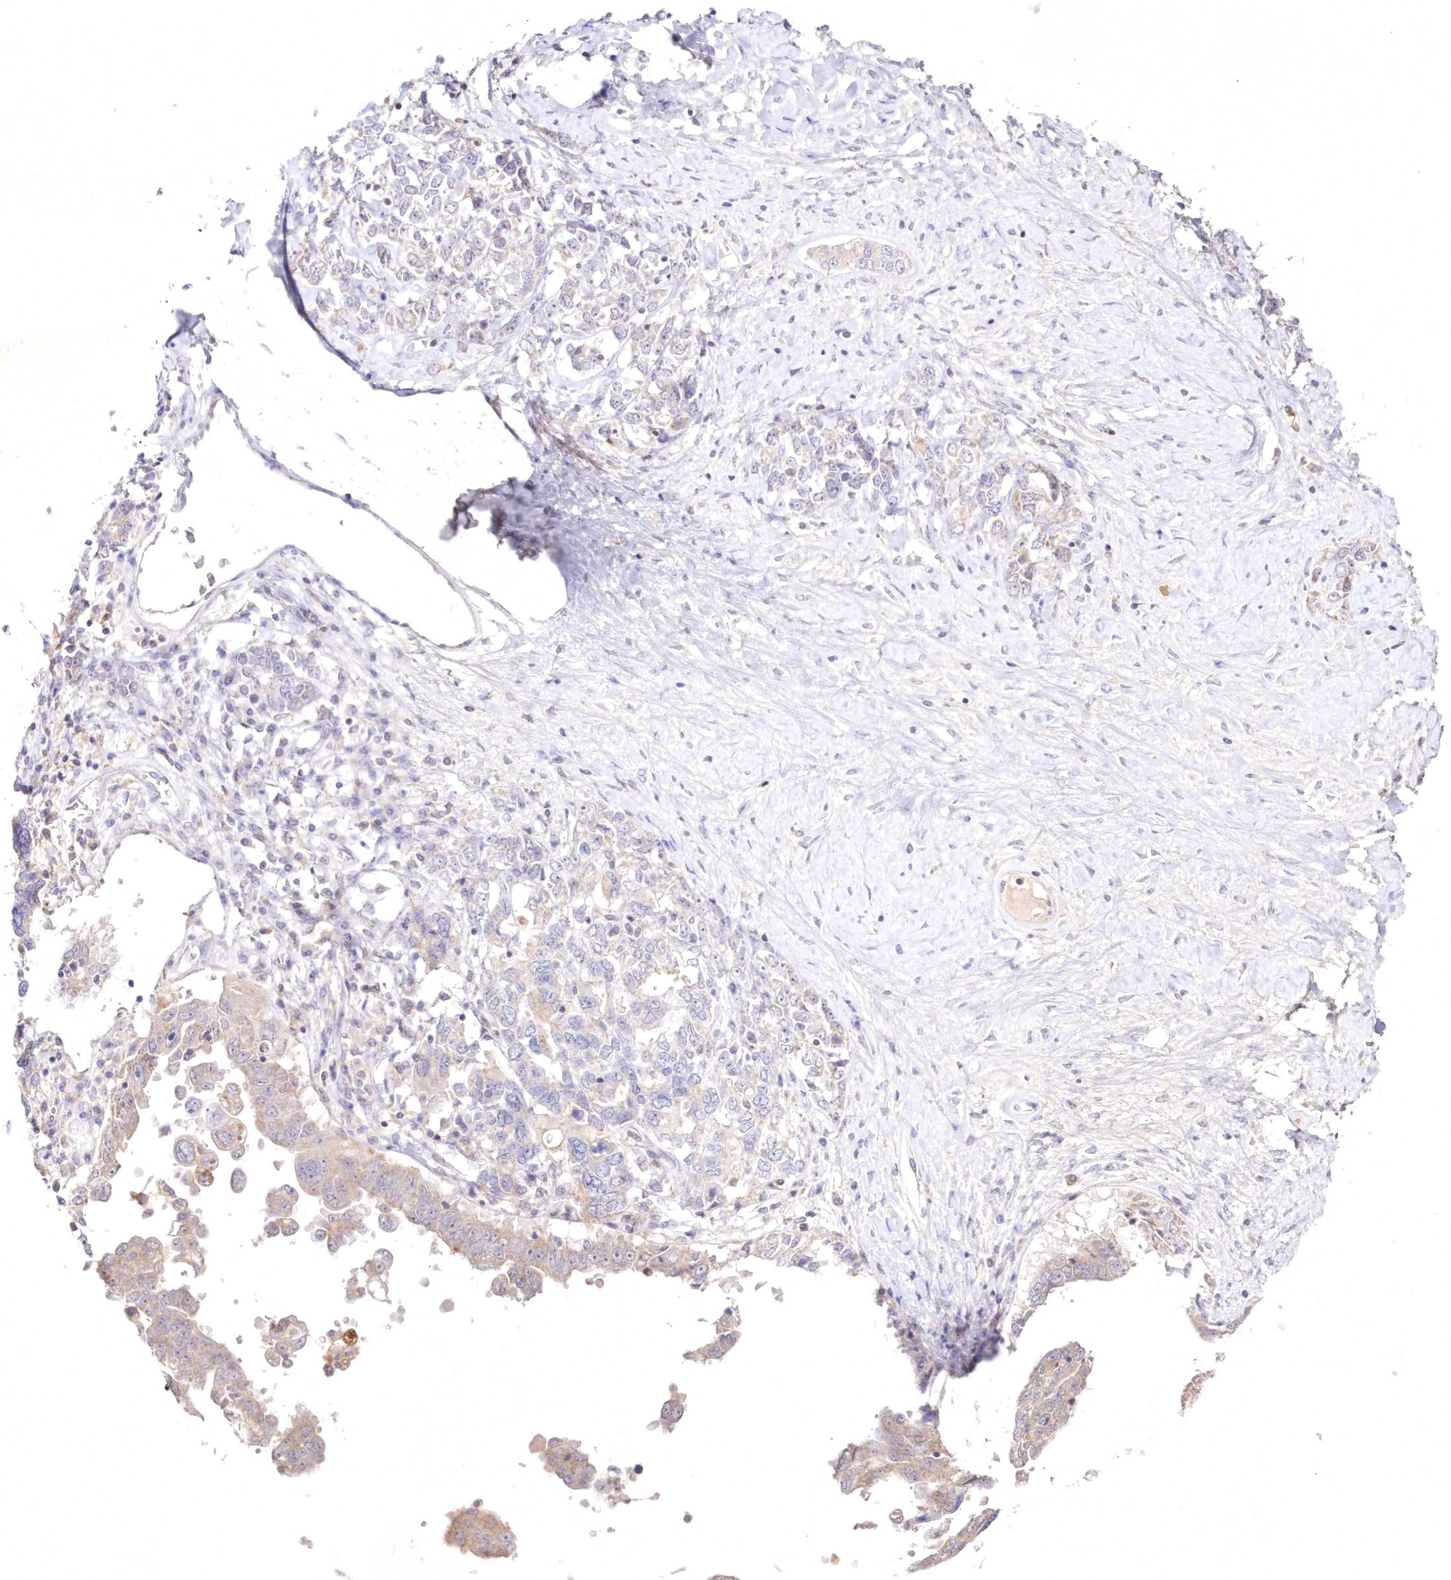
{"staining": {"intensity": "weak", "quantity": "<25%", "location": "cytoplasmic/membranous"}, "tissue": "ovarian cancer", "cell_type": "Tumor cells", "image_type": "cancer", "snomed": [{"axis": "morphology", "description": "Carcinoma, endometroid"}, {"axis": "topography", "description": "Ovary"}], "caption": "The image shows no staining of tumor cells in ovarian endometroid carcinoma.", "gene": "NEU4", "patient": {"sex": "female", "age": 62}}